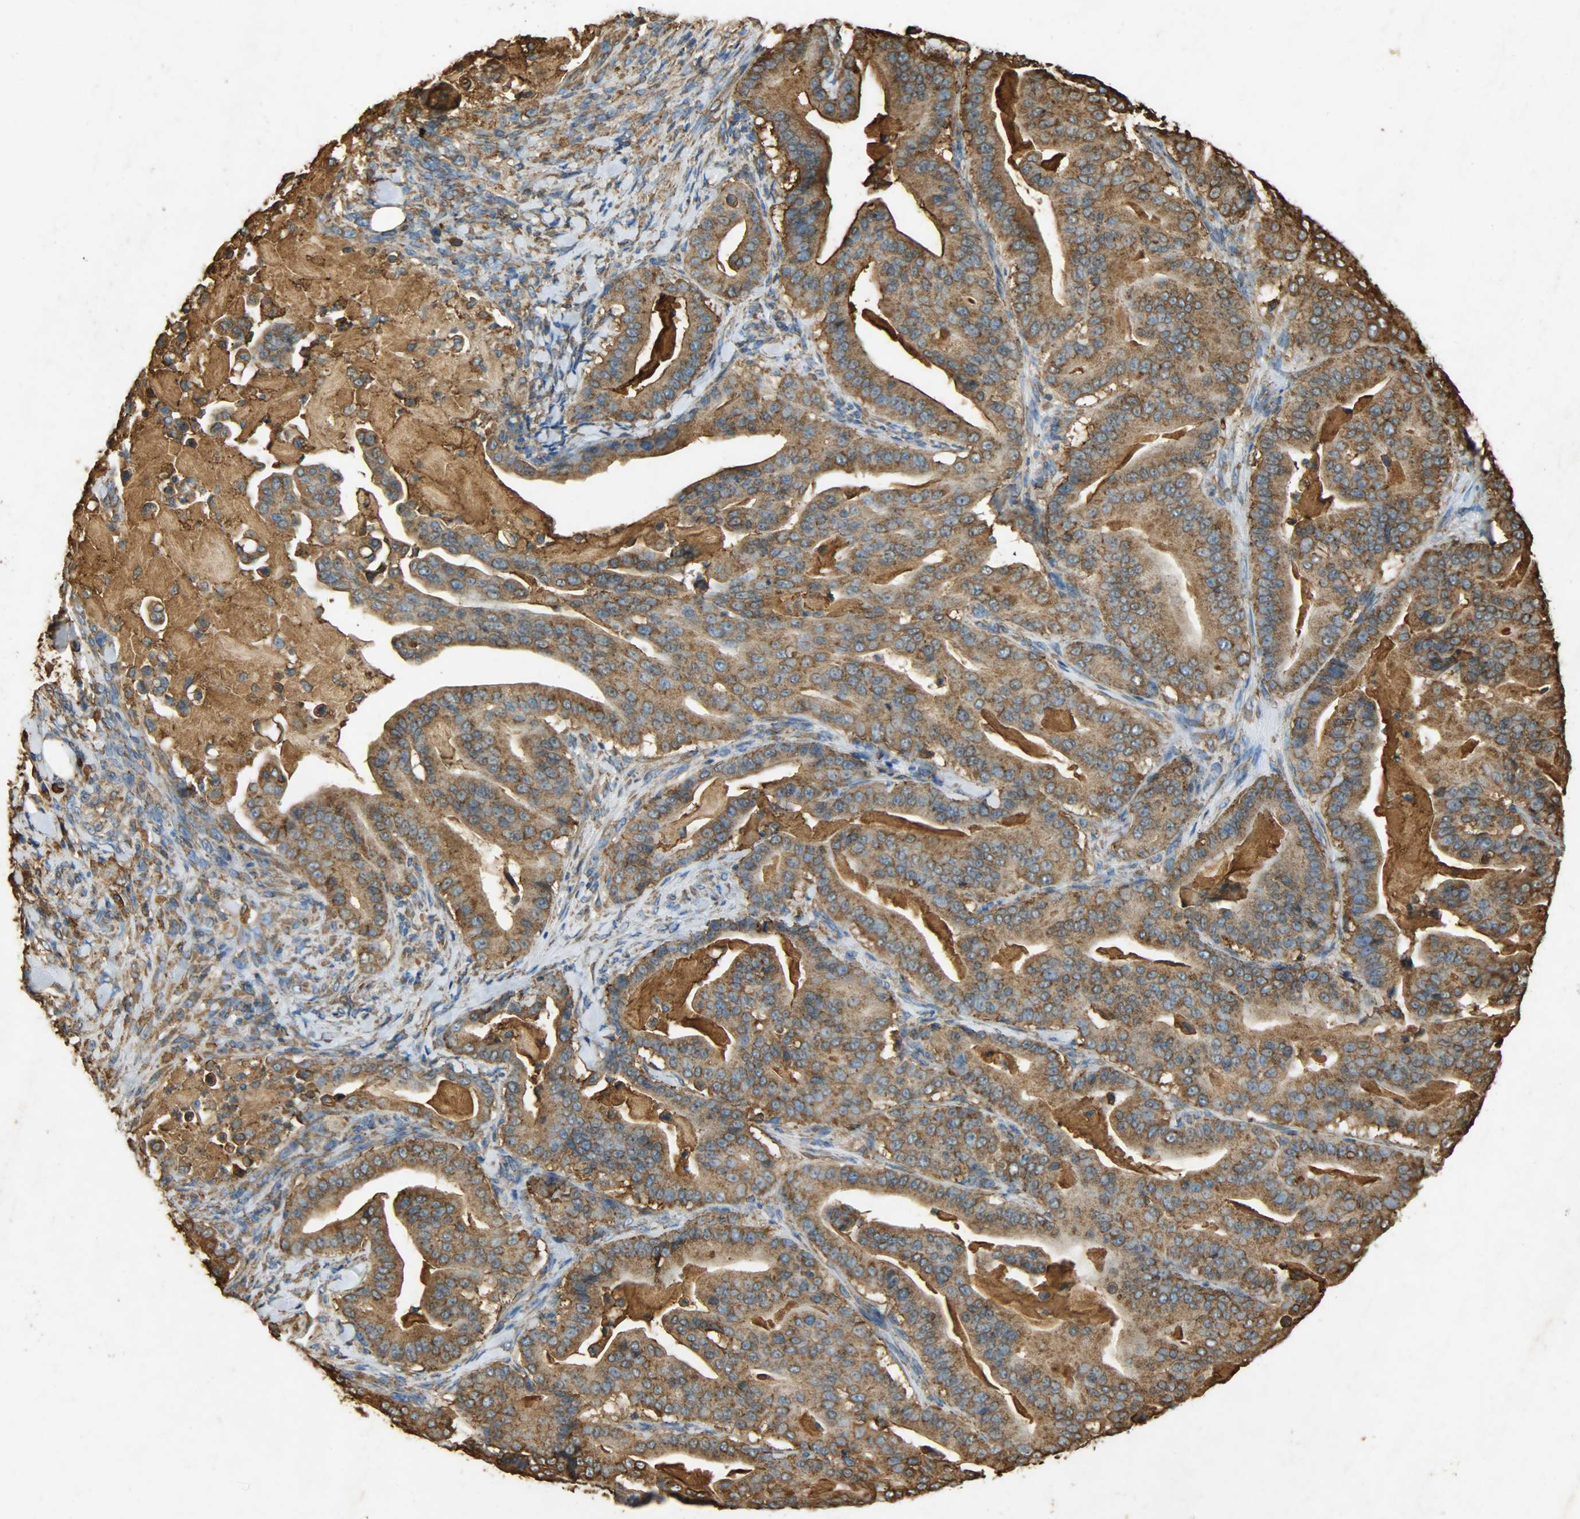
{"staining": {"intensity": "moderate", "quantity": ">75%", "location": "cytoplasmic/membranous"}, "tissue": "pancreatic cancer", "cell_type": "Tumor cells", "image_type": "cancer", "snomed": [{"axis": "morphology", "description": "Adenocarcinoma, NOS"}, {"axis": "topography", "description": "Pancreas"}], "caption": "Protein staining of adenocarcinoma (pancreatic) tissue demonstrates moderate cytoplasmic/membranous positivity in approximately >75% of tumor cells. Immunohistochemistry (ihc) stains the protein in brown and the nuclei are stained blue.", "gene": "HSP90B1", "patient": {"sex": "male", "age": 63}}